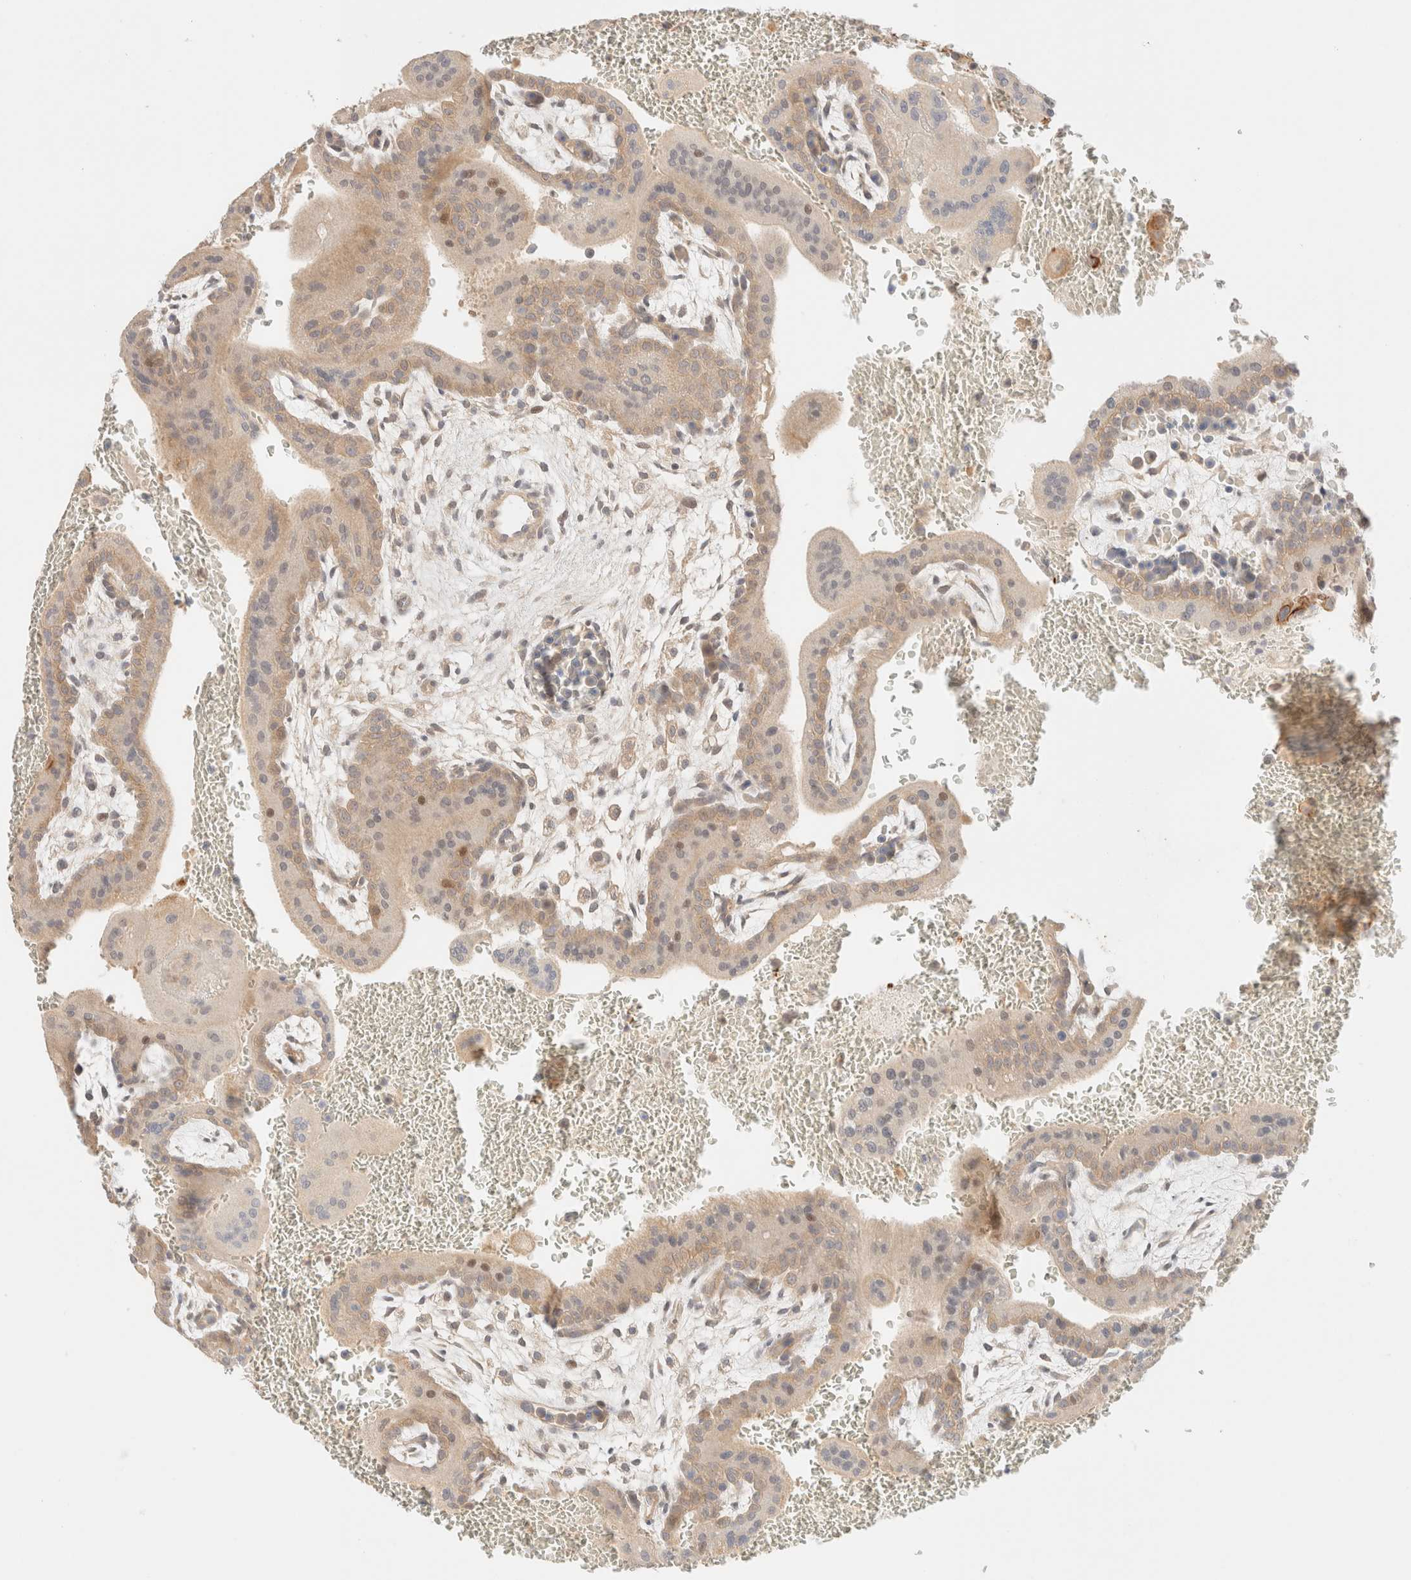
{"staining": {"intensity": "moderate", "quantity": ">75%", "location": "cytoplasmic/membranous"}, "tissue": "placenta", "cell_type": "Trophoblastic cells", "image_type": "normal", "snomed": [{"axis": "morphology", "description": "Normal tissue, NOS"}, {"axis": "topography", "description": "Placenta"}], "caption": "The micrograph exhibits a brown stain indicating the presence of a protein in the cytoplasmic/membranous of trophoblastic cells in placenta. Immunohistochemistry (ihc) stains the protein in brown and the nuclei are stained blue.", "gene": "SGSM2", "patient": {"sex": "female", "age": 35}}